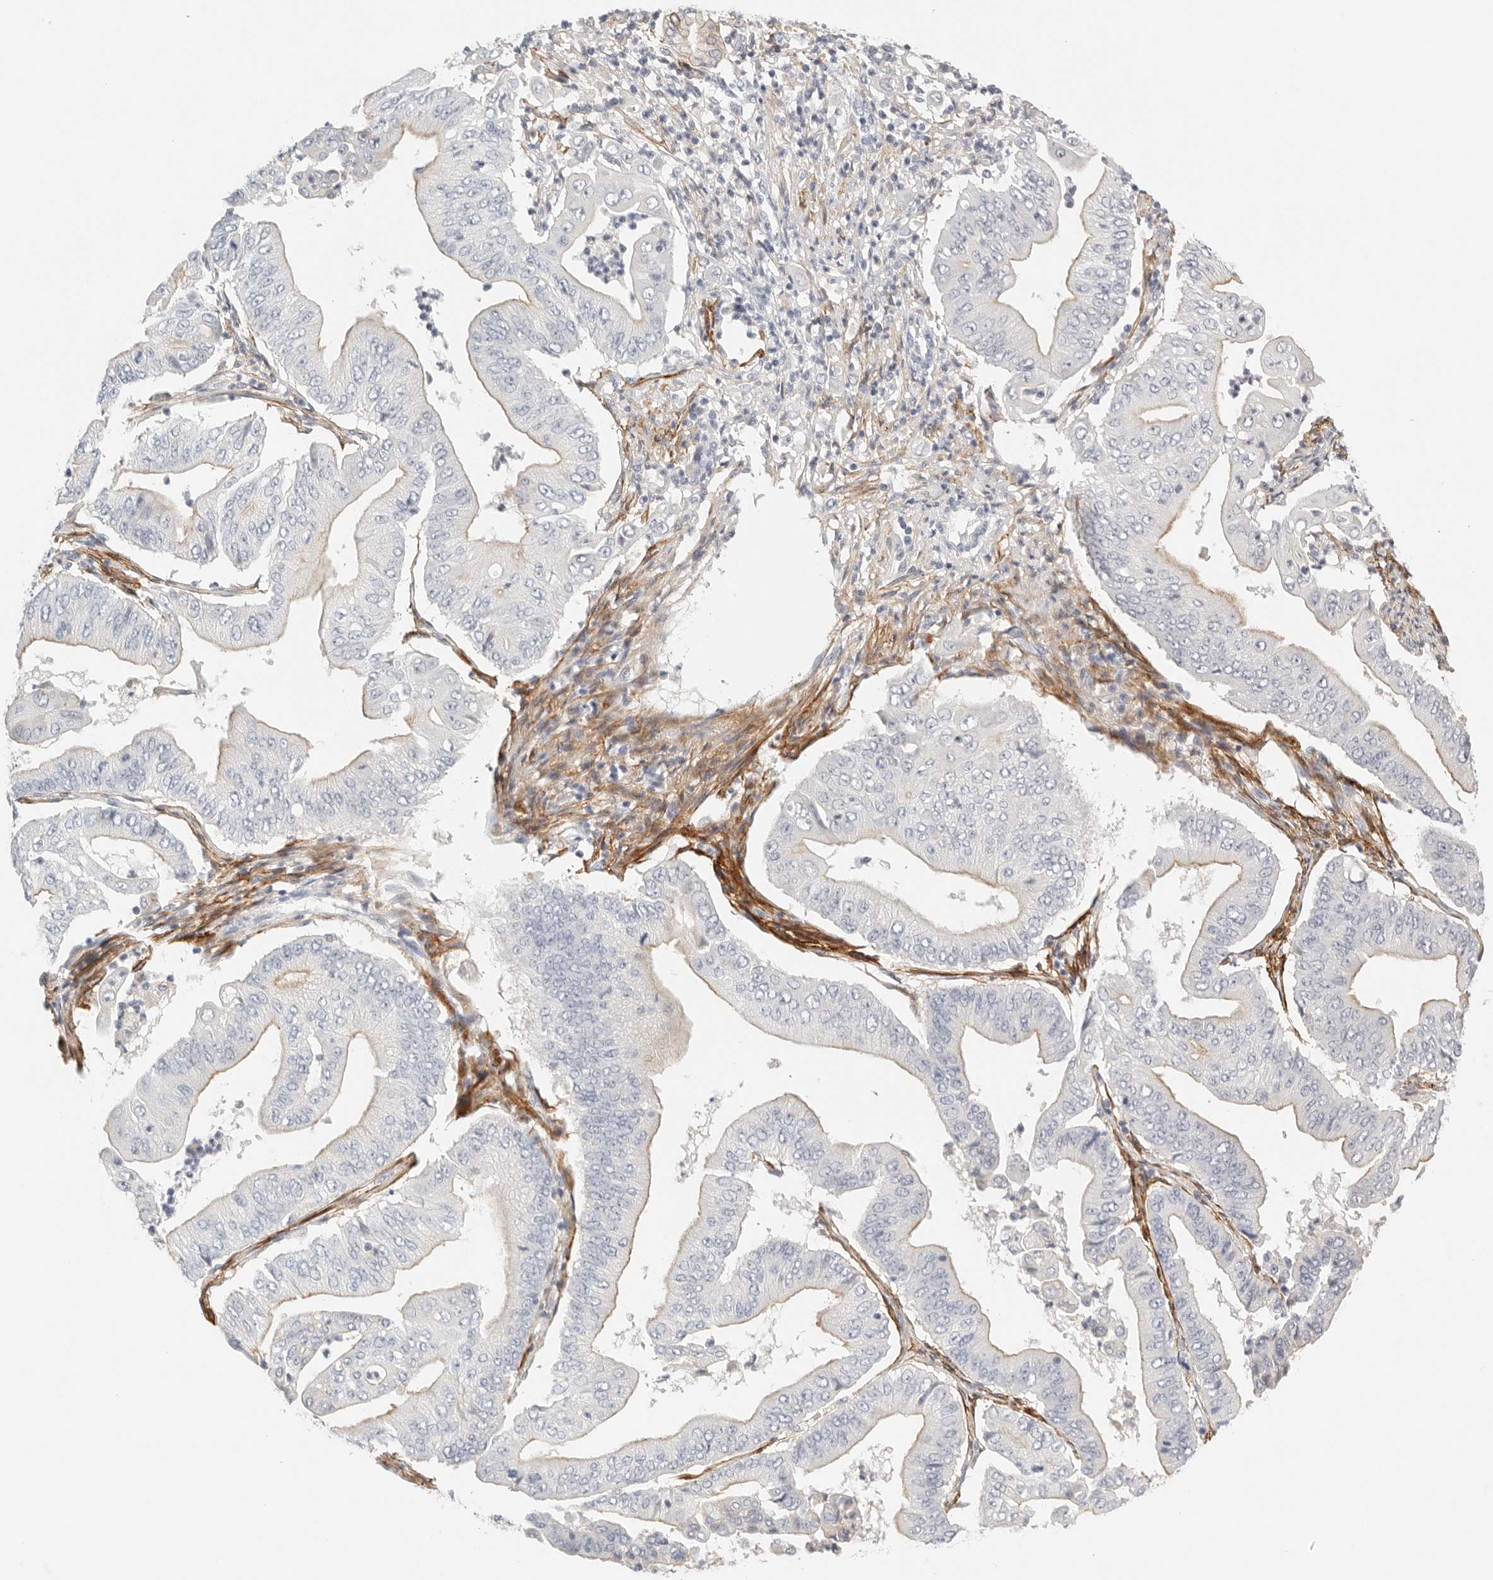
{"staining": {"intensity": "negative", "quantity": "none", "location": "none"}, "tissue": "pancreatic cancer", "cell_type": "Tumor cells", "image_type": "cancer", "snomed": [{"axis": "morphology", "description": "Adenocarcinoma, NOS"}, {"axis": "topography", "description": "Pancreas"}], "caption": "Protein analysis of pancreatic cancer reveals no significant staining in tumor cells.", "gene": "CEP120", "patient": {"sex": "female", "age": 77}}